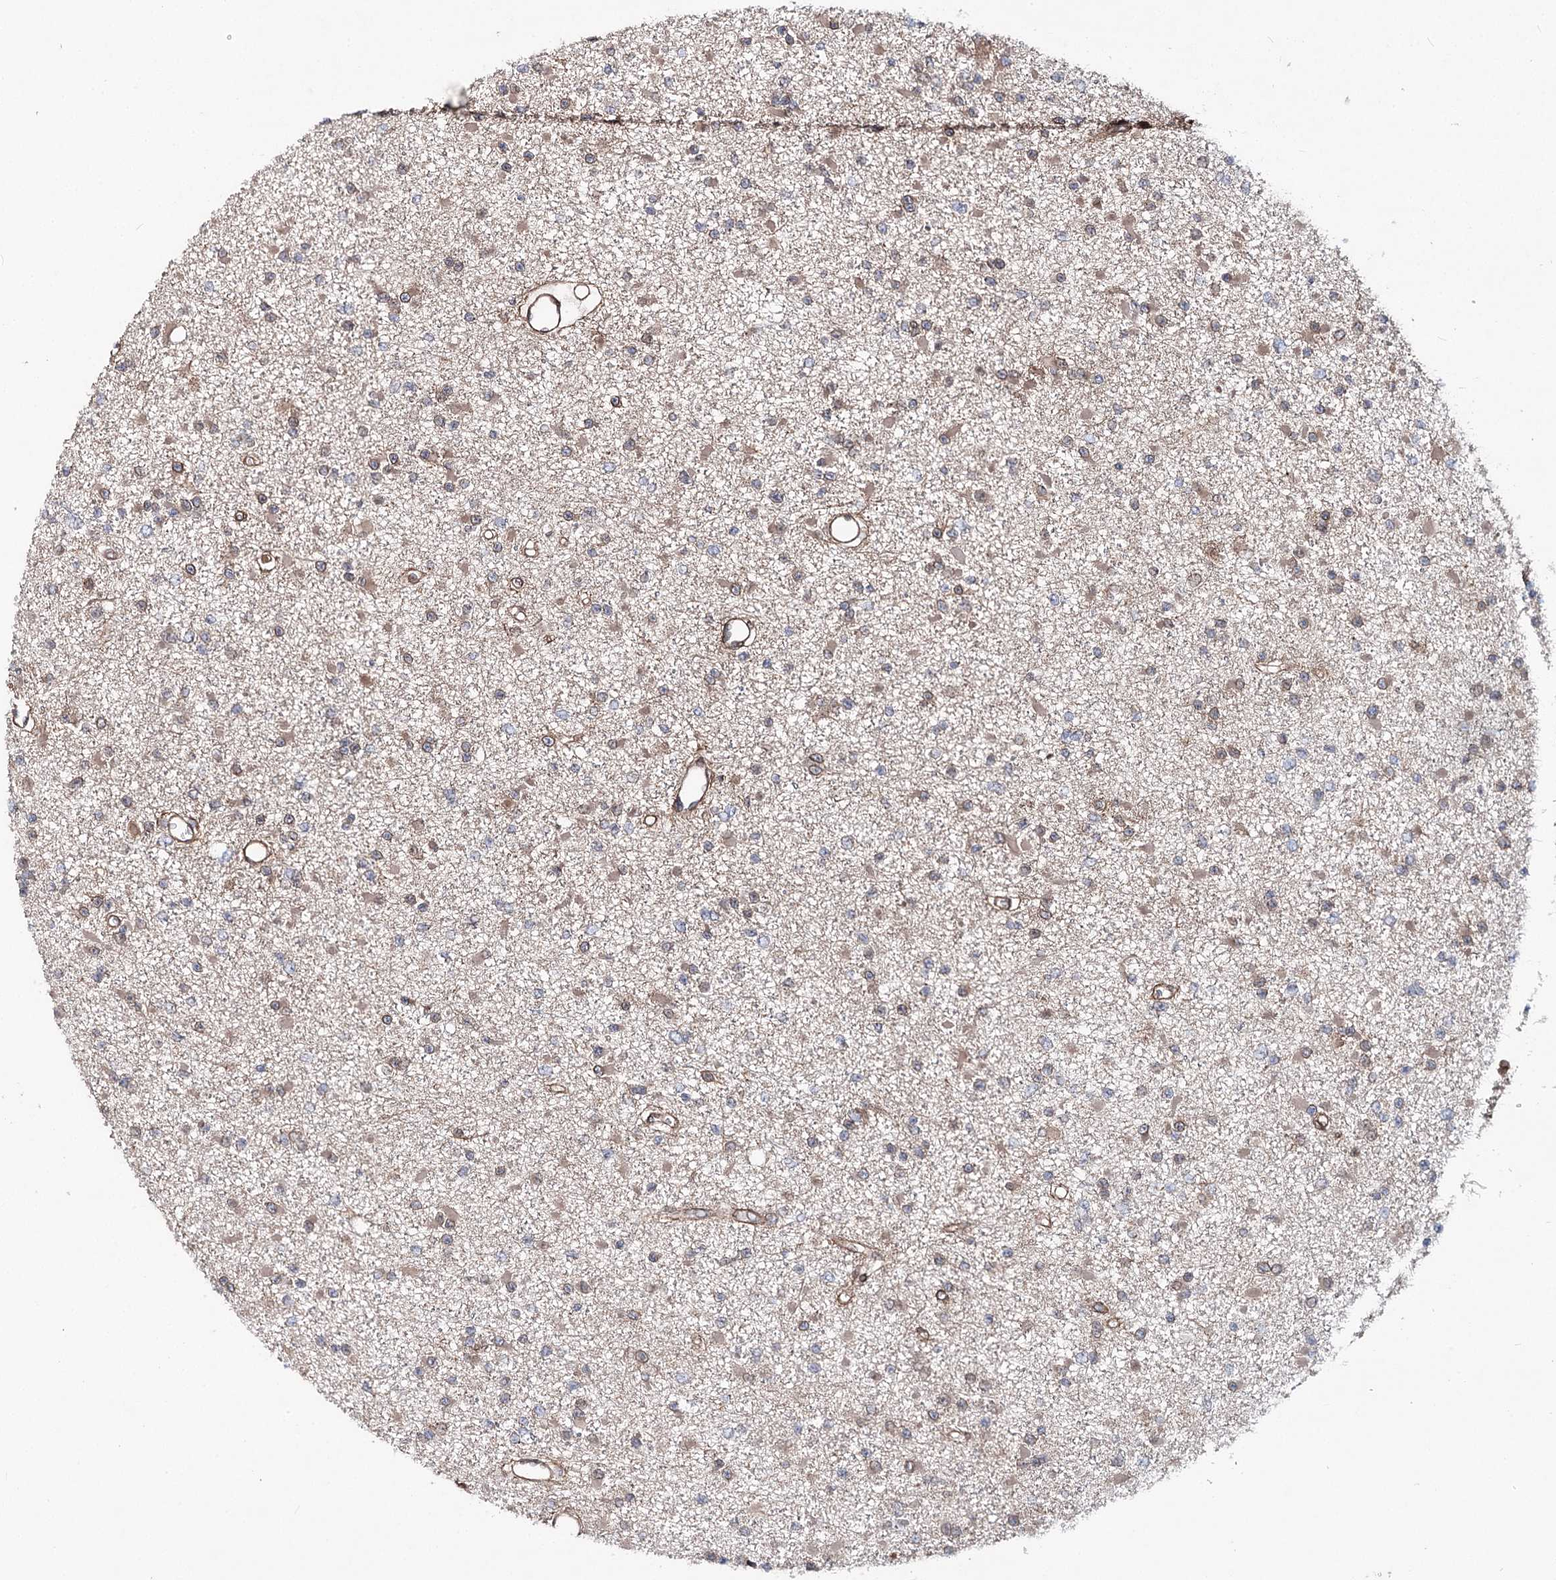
{"staining": {"intensity": "weak", "quantity": "25%-75%", "location": "cytoplasmic/membranous"}, "tissue": "glioma", "cell_type": "Tumor cells", "image_type": "cancer", "snomed": [{"axis": "morphology", "description": "Glioma, malignant, Low grade"}, {"axis": "topography", "description": "Brain"}], "caption": "Immunohistochemistry staining of malignant glioma (low-grade), which shows low levels of weak cytoplasmic/membranous positivity in about 25%-75% of tumor cells indicating weak cytoplasmic/membranous protein staining. The staining was performed using DAB (brown) for protein detection and nuclei were counterstained in hematoxylin (blue).", "gene": "FGFR1OP2", "patient": {"sex": "female", "age": 22}}